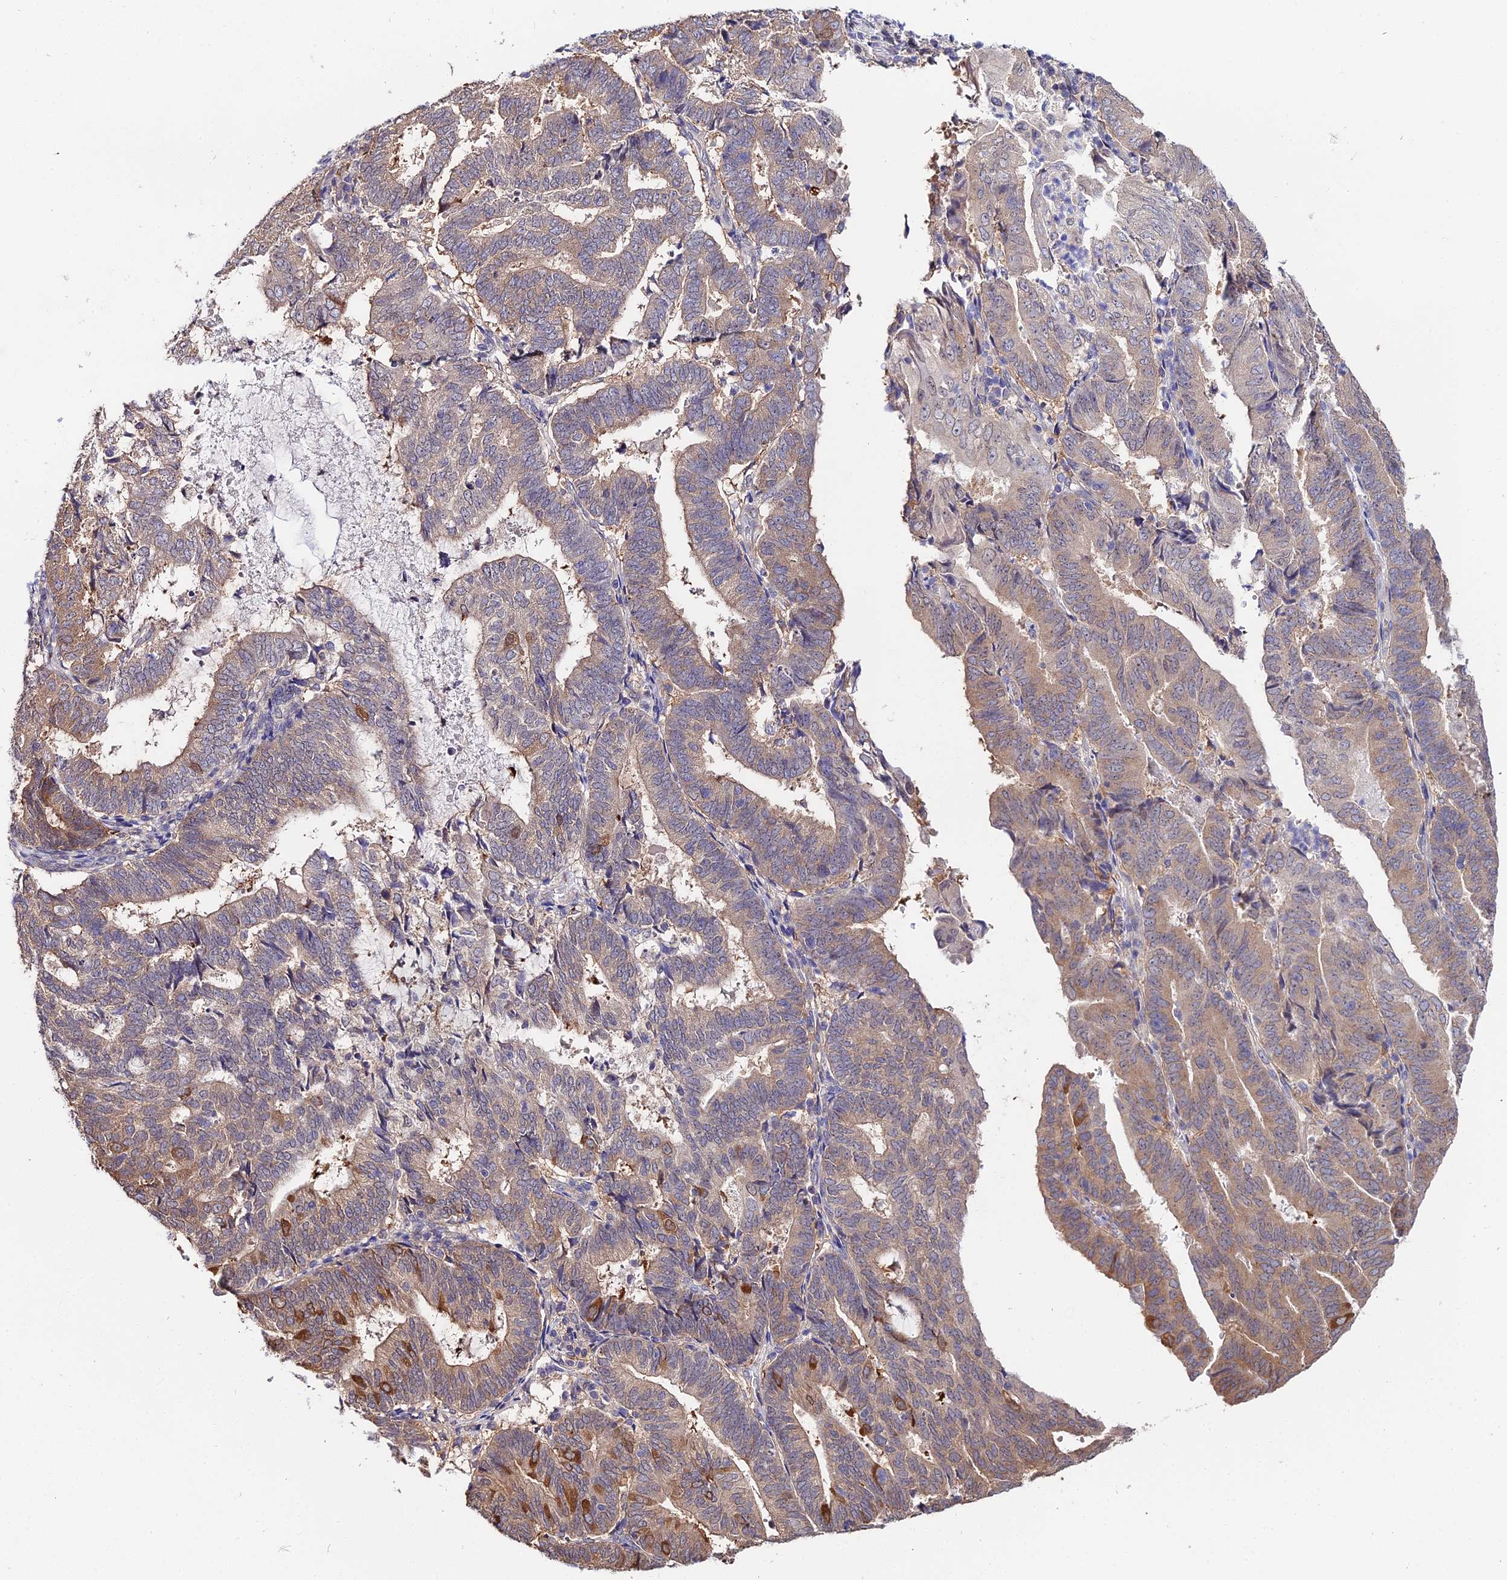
{"staining": {"intensity": "moderate", "quantity": ">75%", "location": "cytoplasmic/membranous"}, "tissue": "endometrial cancer", "cell_type": "Tumor cells", "image_type": "cancer", "snomed": [{"axis": "morphology", "description": "Adenocarcinoma, NOS"}, {"axis": "topography", "description": "Endometrium"}], "caption": "This is an image of IHC staining of endometrial cancer (adenocarcinoma), which shows moderate positivity in the cytoplasmic/membranous of tumor cells.", "gene": "INPP4A", "patient": {"sex": "female", "age": 70}}